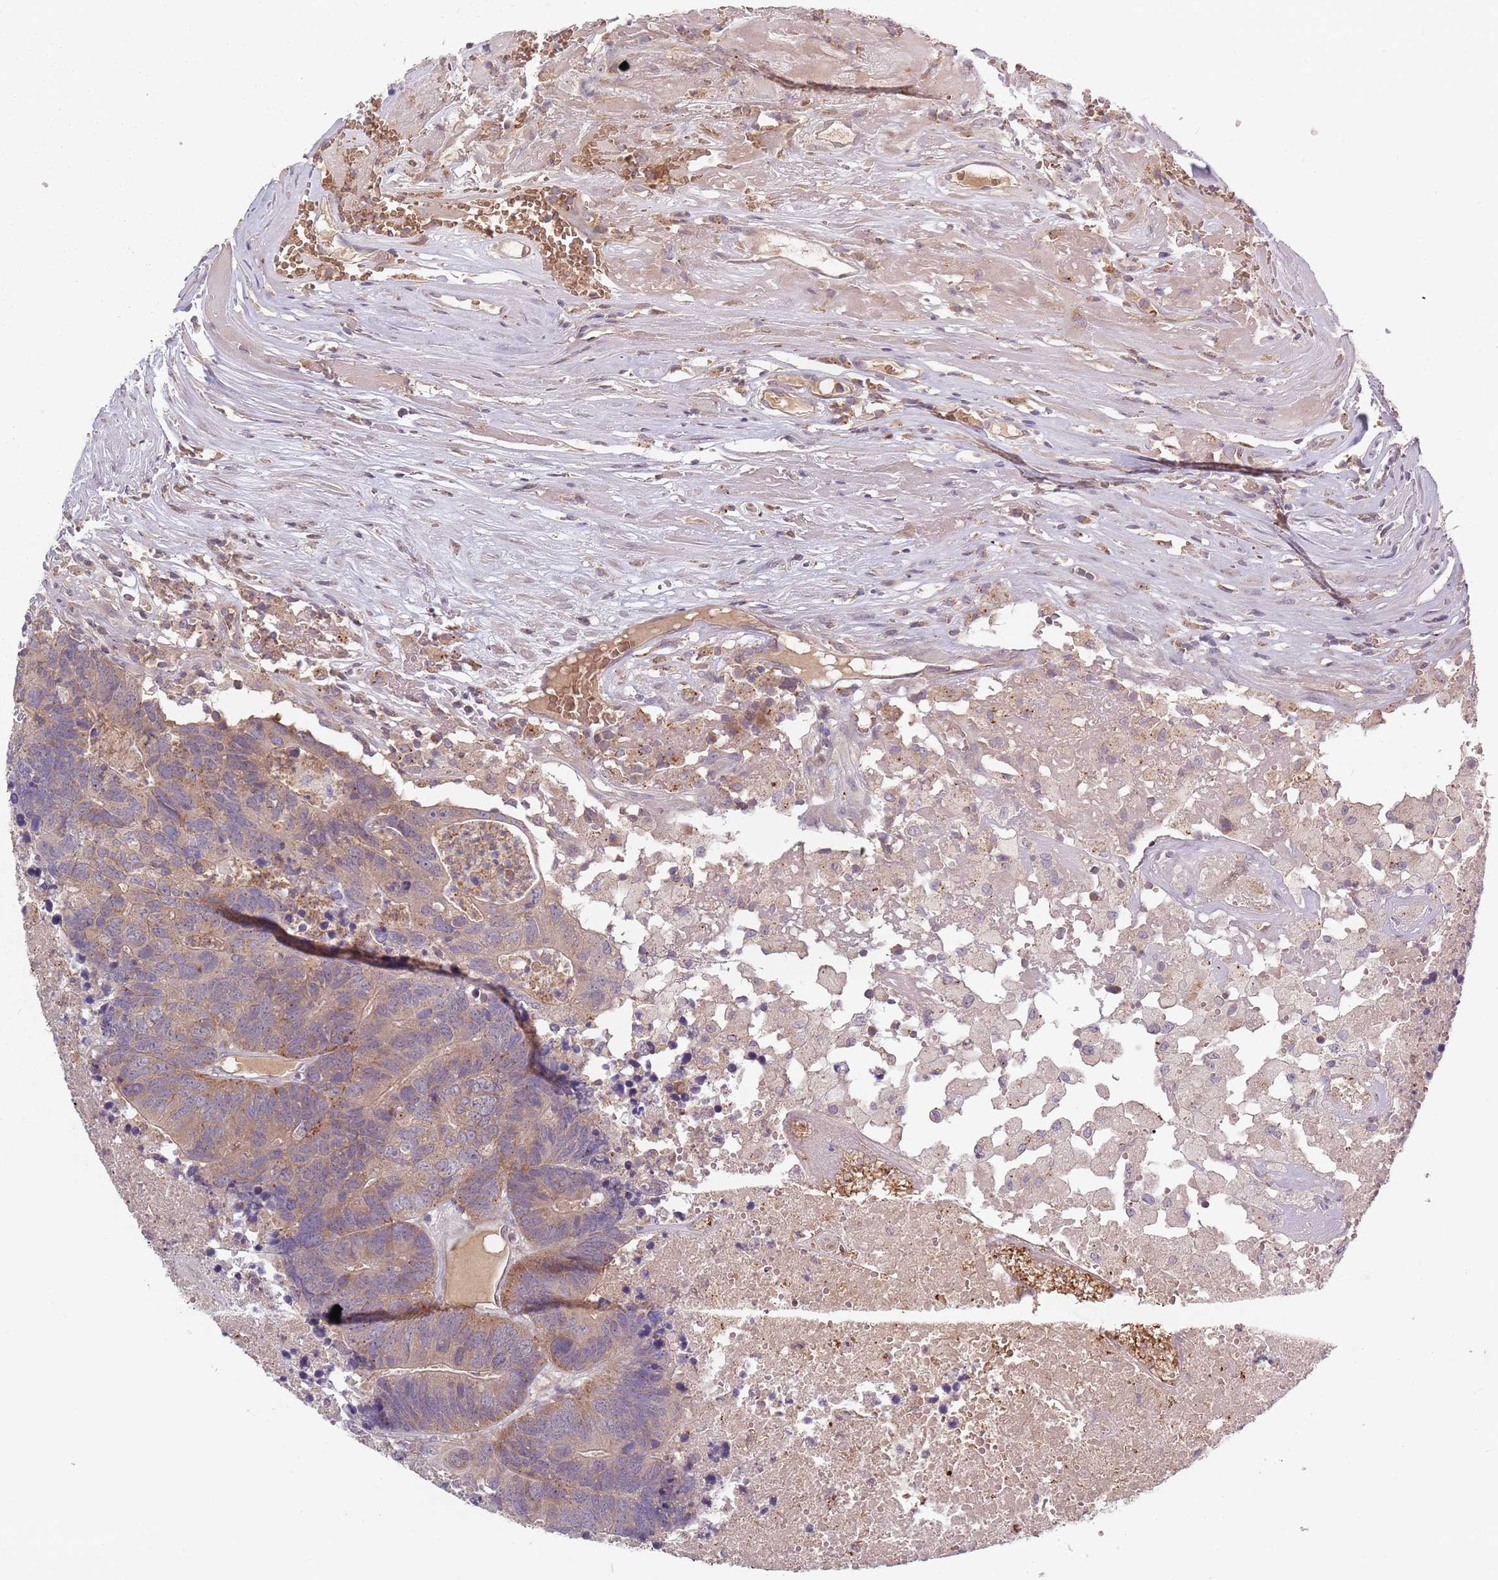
{"staining": {"intensity": "moderate", "quantity": "25%-75%", "location": "cytoplasmic/membranous"}, "tissue": "colorectal cancer", "cell_type": "Tumor cells", "image_type": "cancer", "snomed": [{"axis": "morphology", "description": "Adenocarcinoma, NOS"}, {"axis": "topography", "description": "Colon"}], "caption": "Tumor cells show medium levels of moderate cytoplasmic/membranous staining in approximately 25%-75% of cells in human colorectal cancer. (IHC, brightfield microscopy, high magnification).", "gene": "ASB13", "patient": {"sex": "female", "age": 48}}